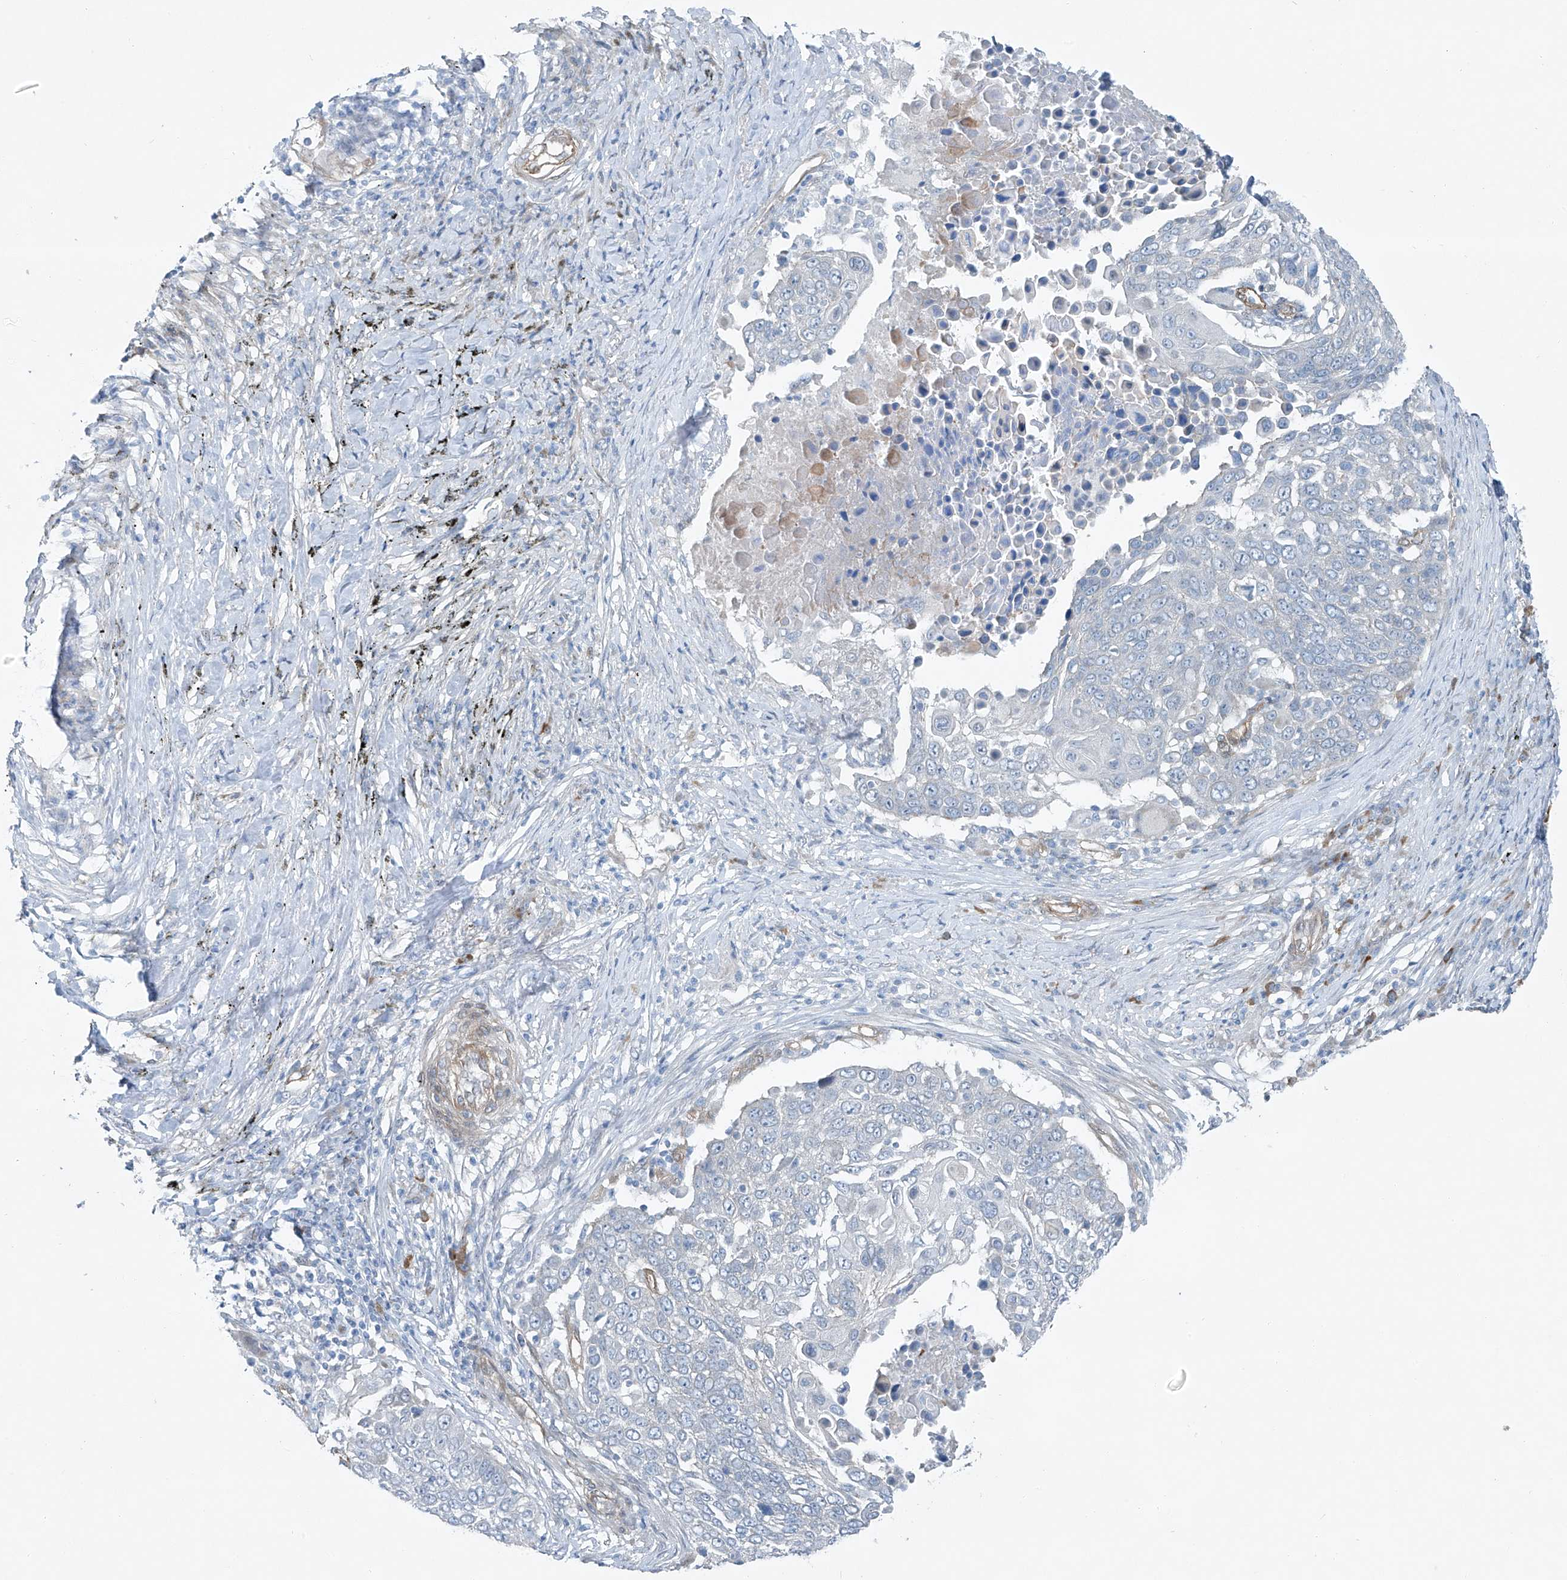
{"staining": {"intensity": "negative", "quantity": "none", "location": "none"}, "tissue": "lung cancer", "cell_type": "Tumor cells", "image_type": "cancer", "snomed": [{"axis": "morphology", "description": "Squamous cell carcinoma, NOS"}, {"axis": "topography", "description": "Lung"}], "caption": "An immunohistochemistry (IHC) histopathology image of lung squamous cell carcinoma is shown. There is no staining in tumor cells of lung squamous cell carcinoma.", "gene": "TNS2", "patient": {"sex": "male", "age": 66}}